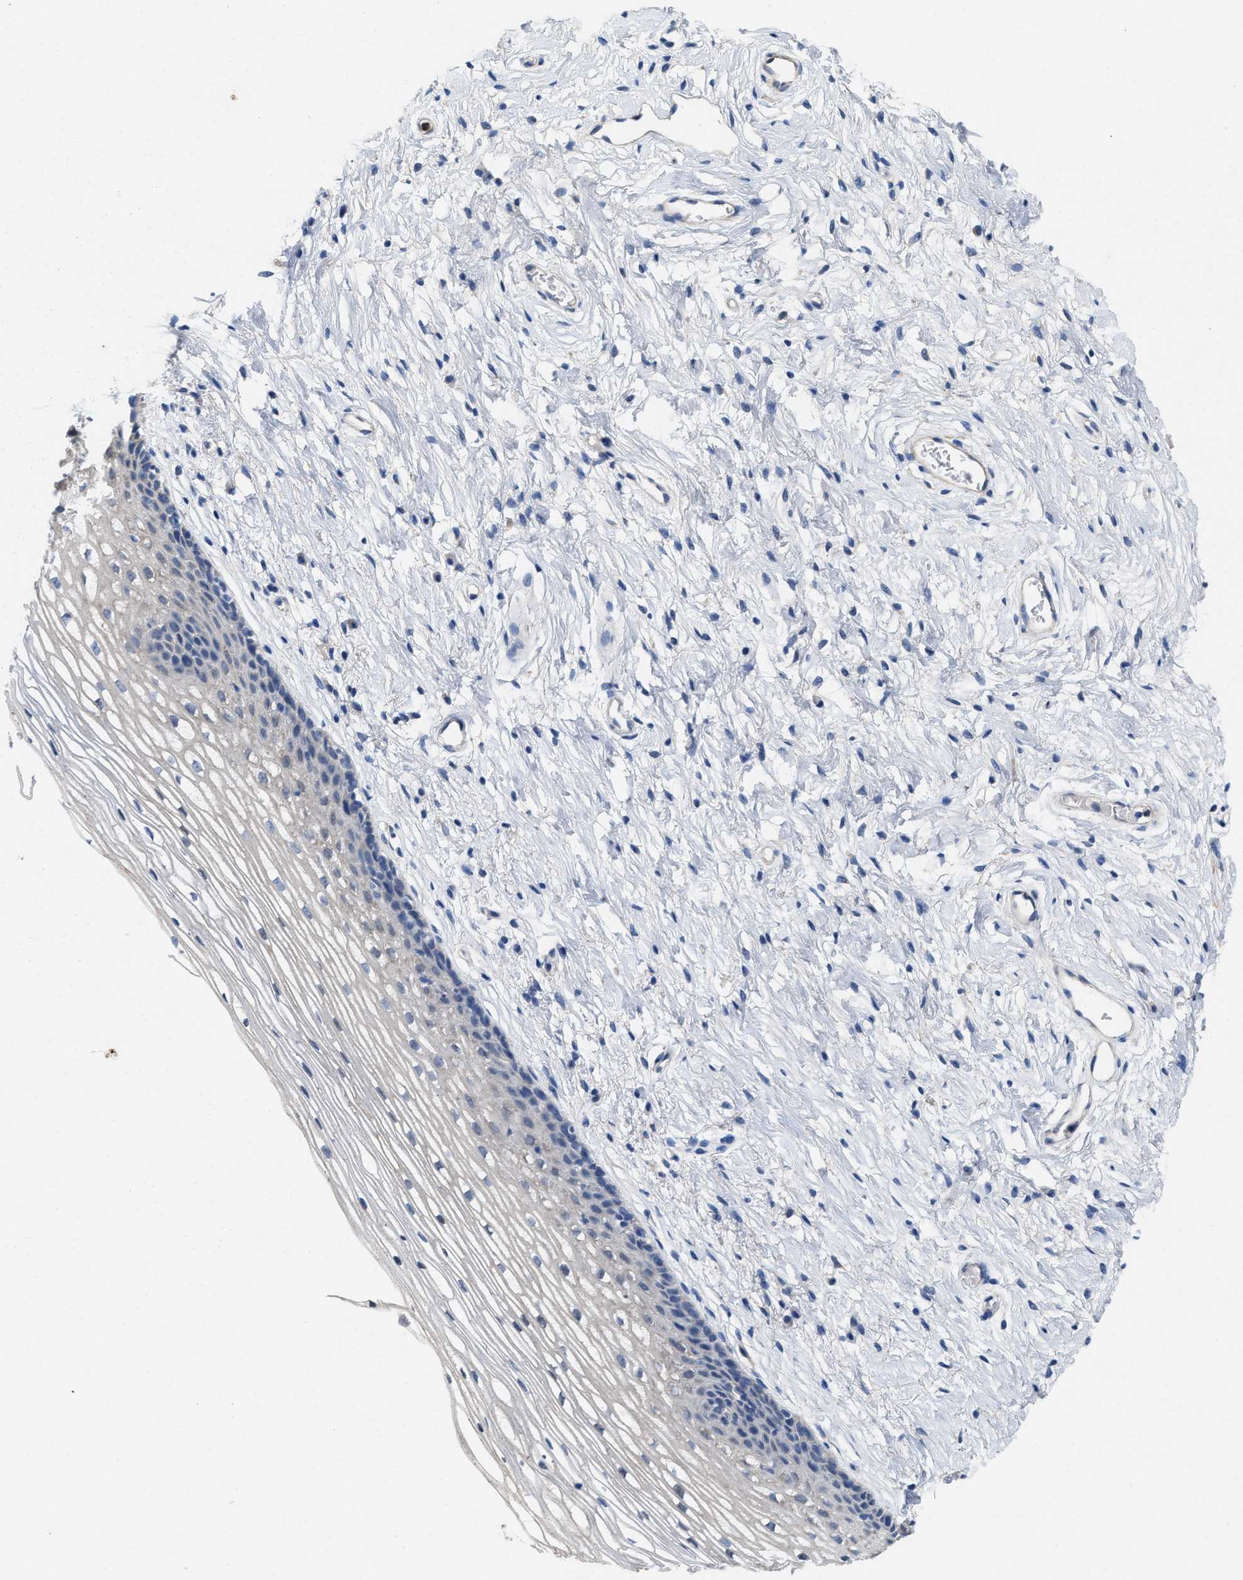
{"staining": {"intensity": "negative", "quantity": "none", "location": "none"}, "tissue": "cervix", "cell_type": "Squamous epithelial cells", "image_type": "normal", "snomed": [{"axis": "morphology", "description": "Normal tissue, NOS"}, {"axis": "topography", "description": "Cervix"}], "caption": "An immunohistochemistry (IHC) photomicrograph of benign cervix is shown. There is no staining in squamous epithelial cells of cervix. (DAB (3,3'-diaminobenzidine) IHC with hematoxylin counter stain).", "gene": "CPA2", "patient": {"sex": "female", "age": 77}}